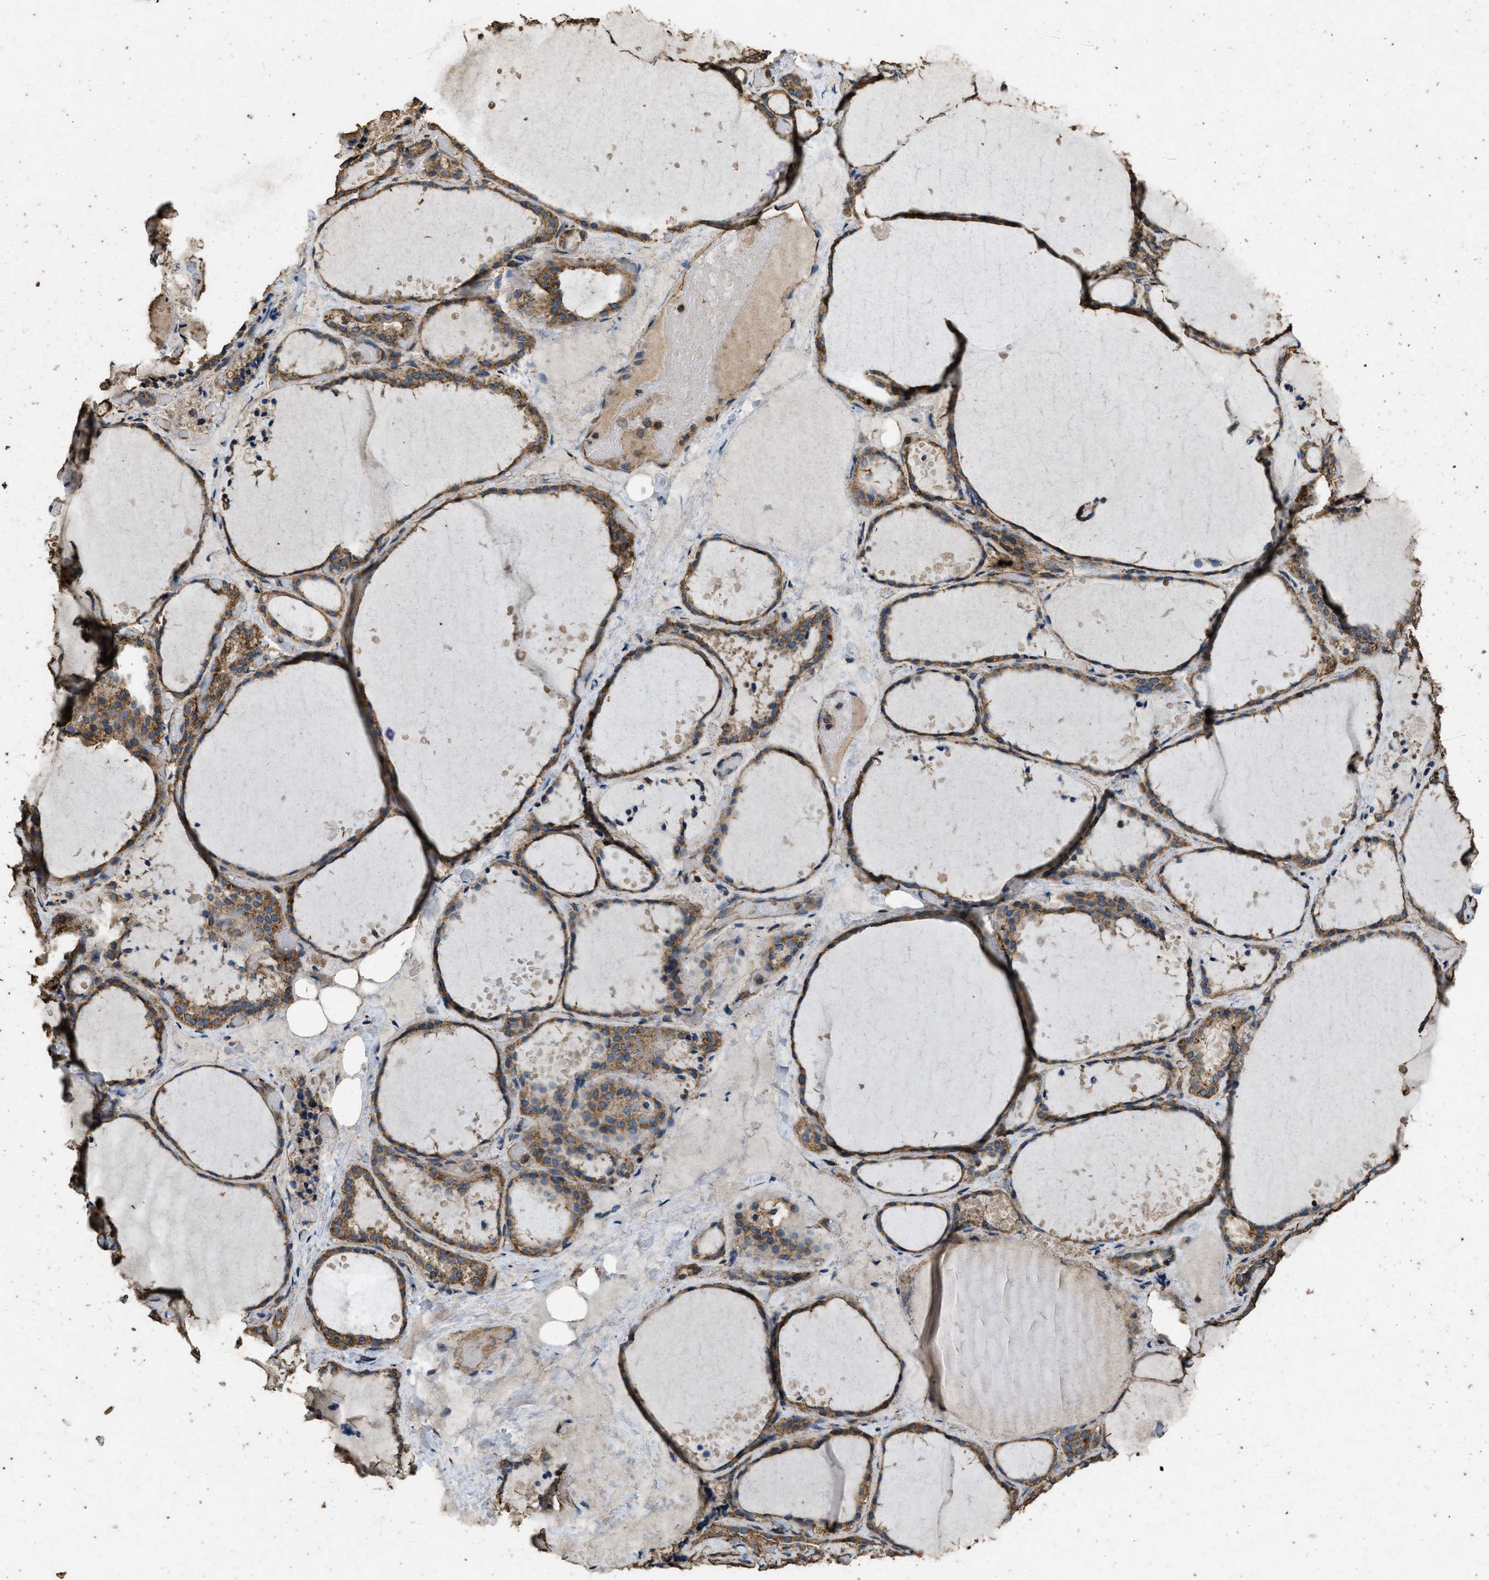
{"staining": {"intensity": "strong", "quantity": ">75%", "location": "cytoplasmic/membranous"}, "tissue": "thyroid gland", "cell_type": "Glandular cells", "image_type": "normal", "snomed": [{"axis": "morphology", "description": "Normal tissue, NOS"}, {"axis": "topography", "description": "Thyroid gland"}], "caption": "Brown immunohistochemical staining in unremarkable thyroid gland shows strong cytoplasmic/membranous expression in about >75% of glandular cells.", "gene": "CYRIA", "patient": {"sex": "female", "age": 44}}